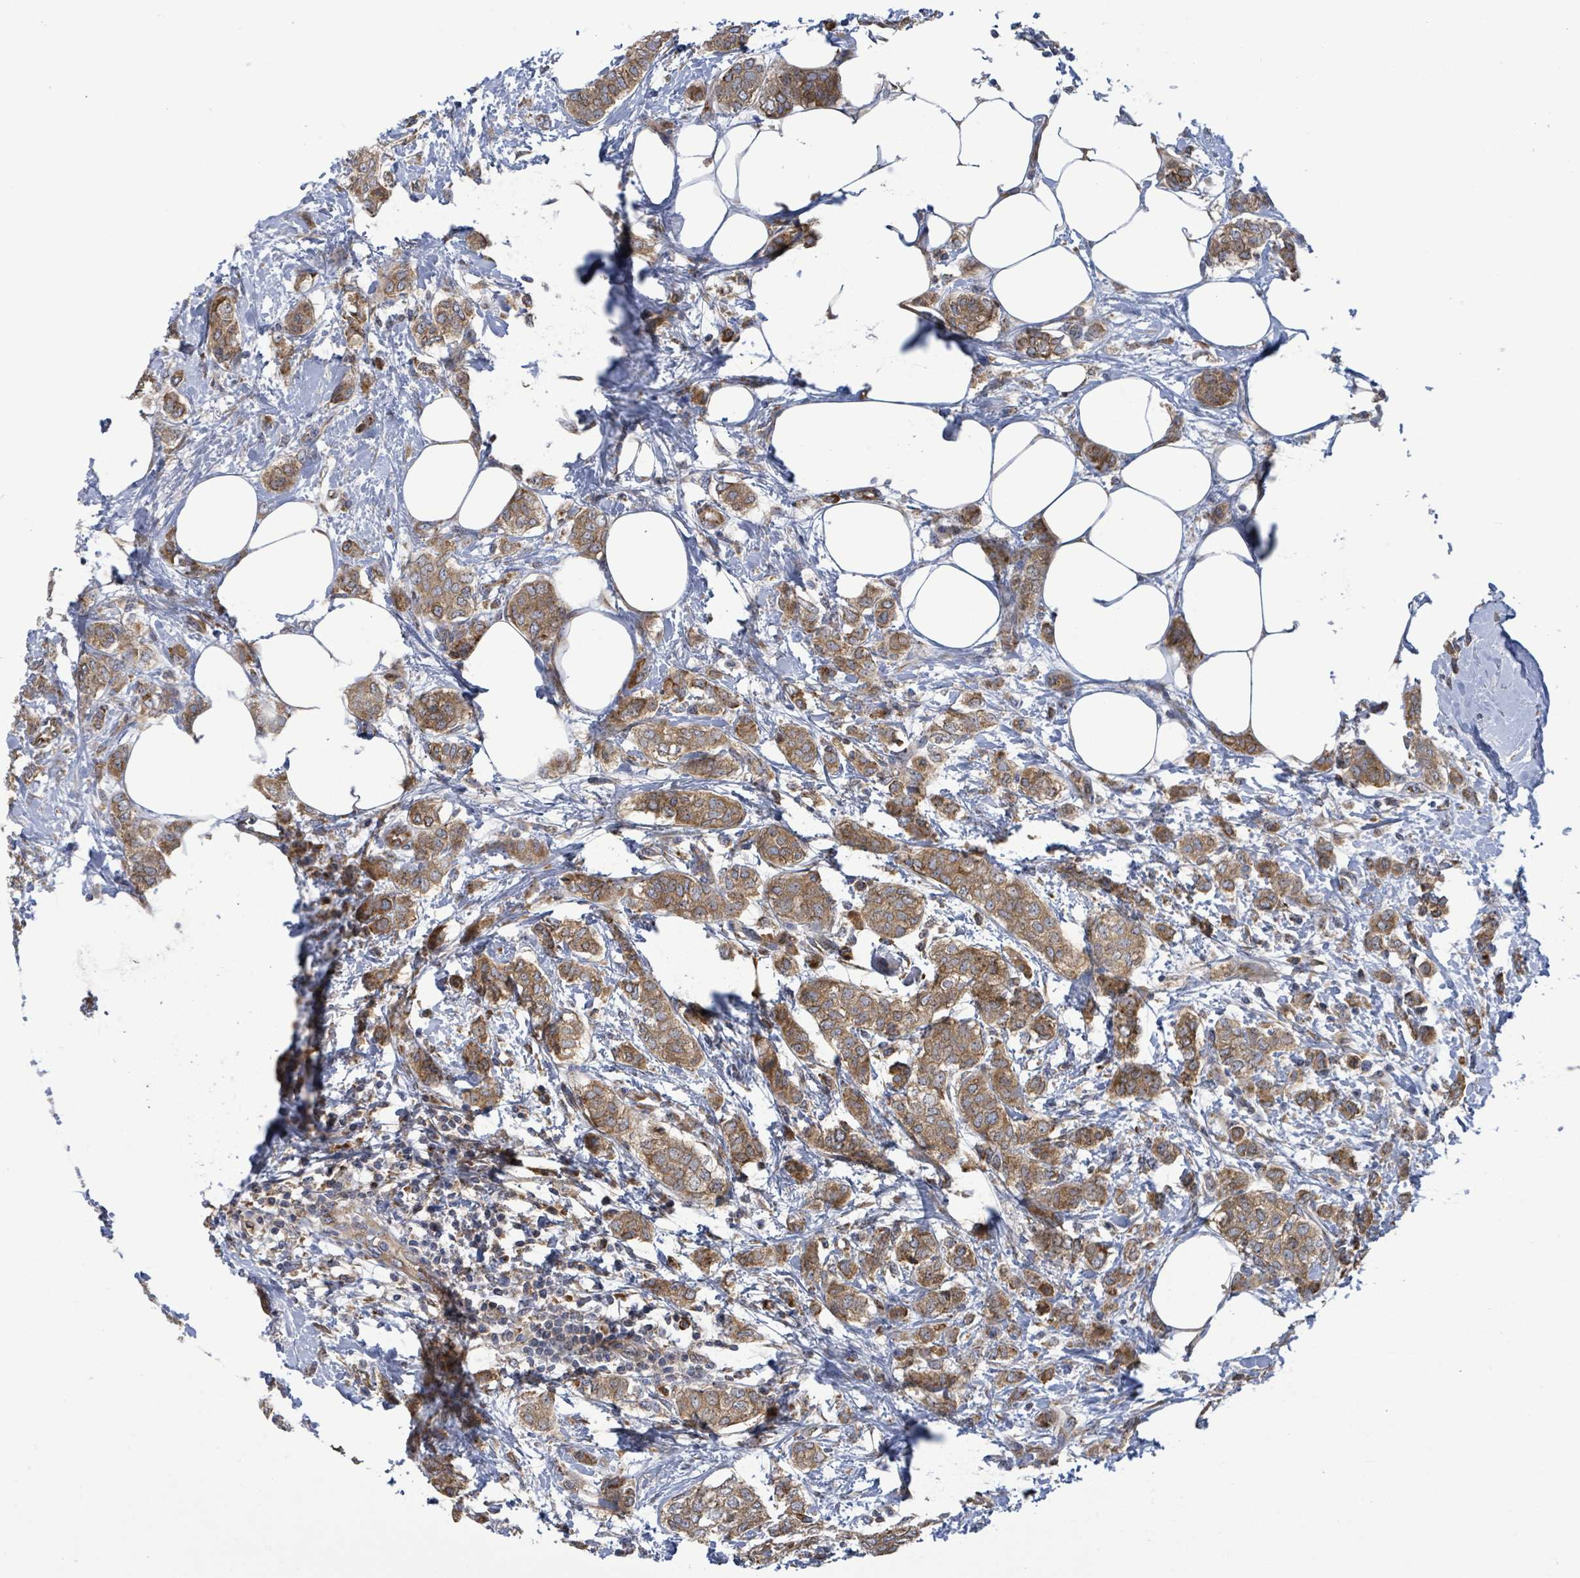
{"staining": {"intensity": "moderate", "quantity": ">75%", "location": "cytoplasmic/membranous"}, "tissue": "breast cancer", "cell_type": "Tumor cells", "image_type": "cancer", "snomed": [{"axis": "morphology", "description": "Duct carcinoma"}, {"axis": "topography", "description": "Breast"}], "caption": "The histopathology image reveals staining of breast cancer (invasive ductal carcinoma), revealing moderate cytoplasmic/membranous protein staining (brown color) within tumor cells.", "gene": "NOMO1", "patient": {"sex": "female", "age": 72}}